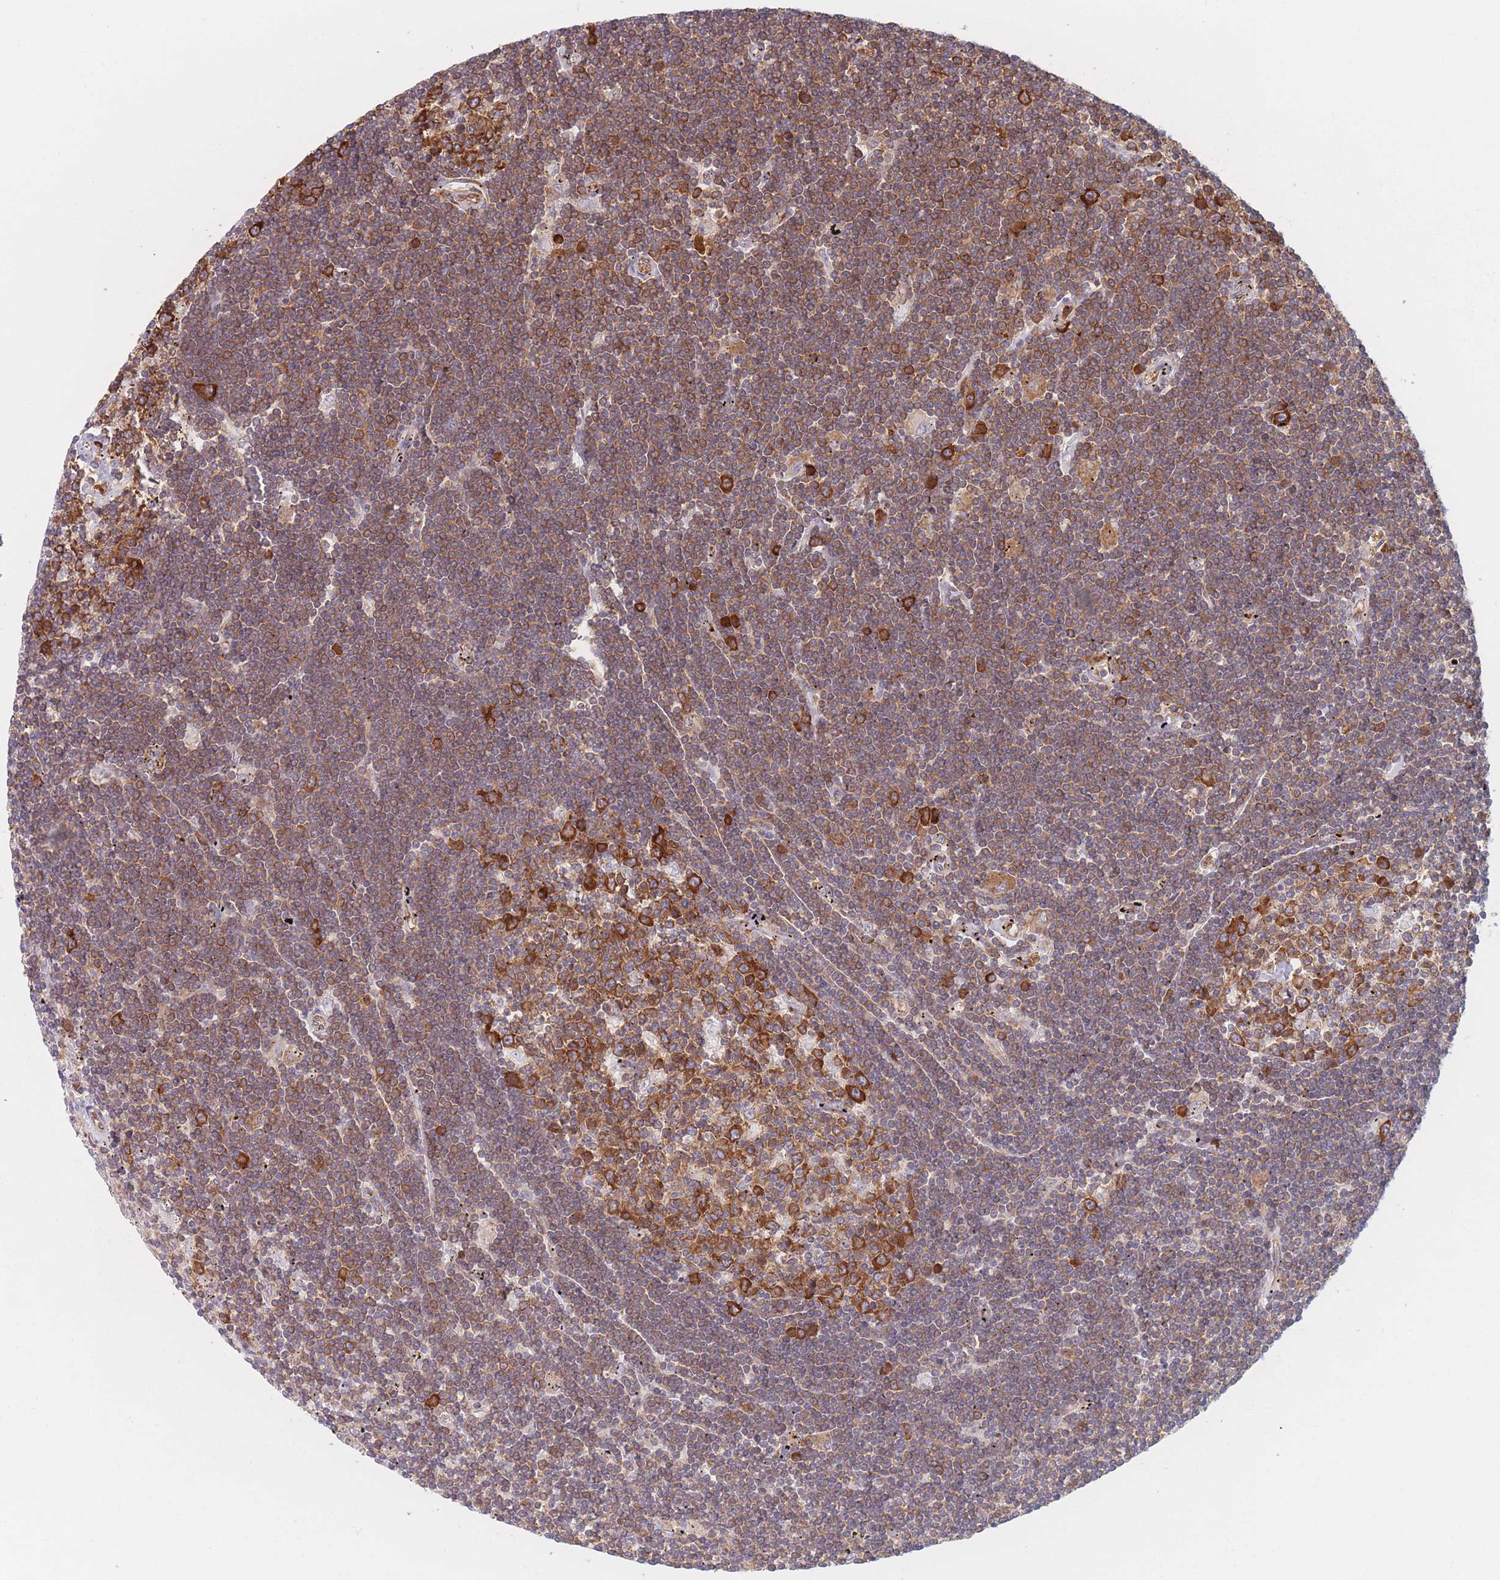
{"staining": {"intensity": "moderate", "quantity": ">75%", "location": "cytoplasmic/membranous"}, "tissue": "lymphoma", "cell_type": "Tumor cells", "image_type": "cancer", "snomed": [{"axis": "morphology", "description": "Malignant lymphoma, non-Hodgkin's type, Low grade"}, {"axis": "topography", "description": "Spleen"}], "caption": "DAB (3,3'-diaminobenzidine) immunohistochemical staining of lymphoma shows moderate cytoplasmic/membranous protein staining in approximately >75% of tumor cells.", "gene": "EEF1B2", "patient": {"sex": "male", "age": 76}}